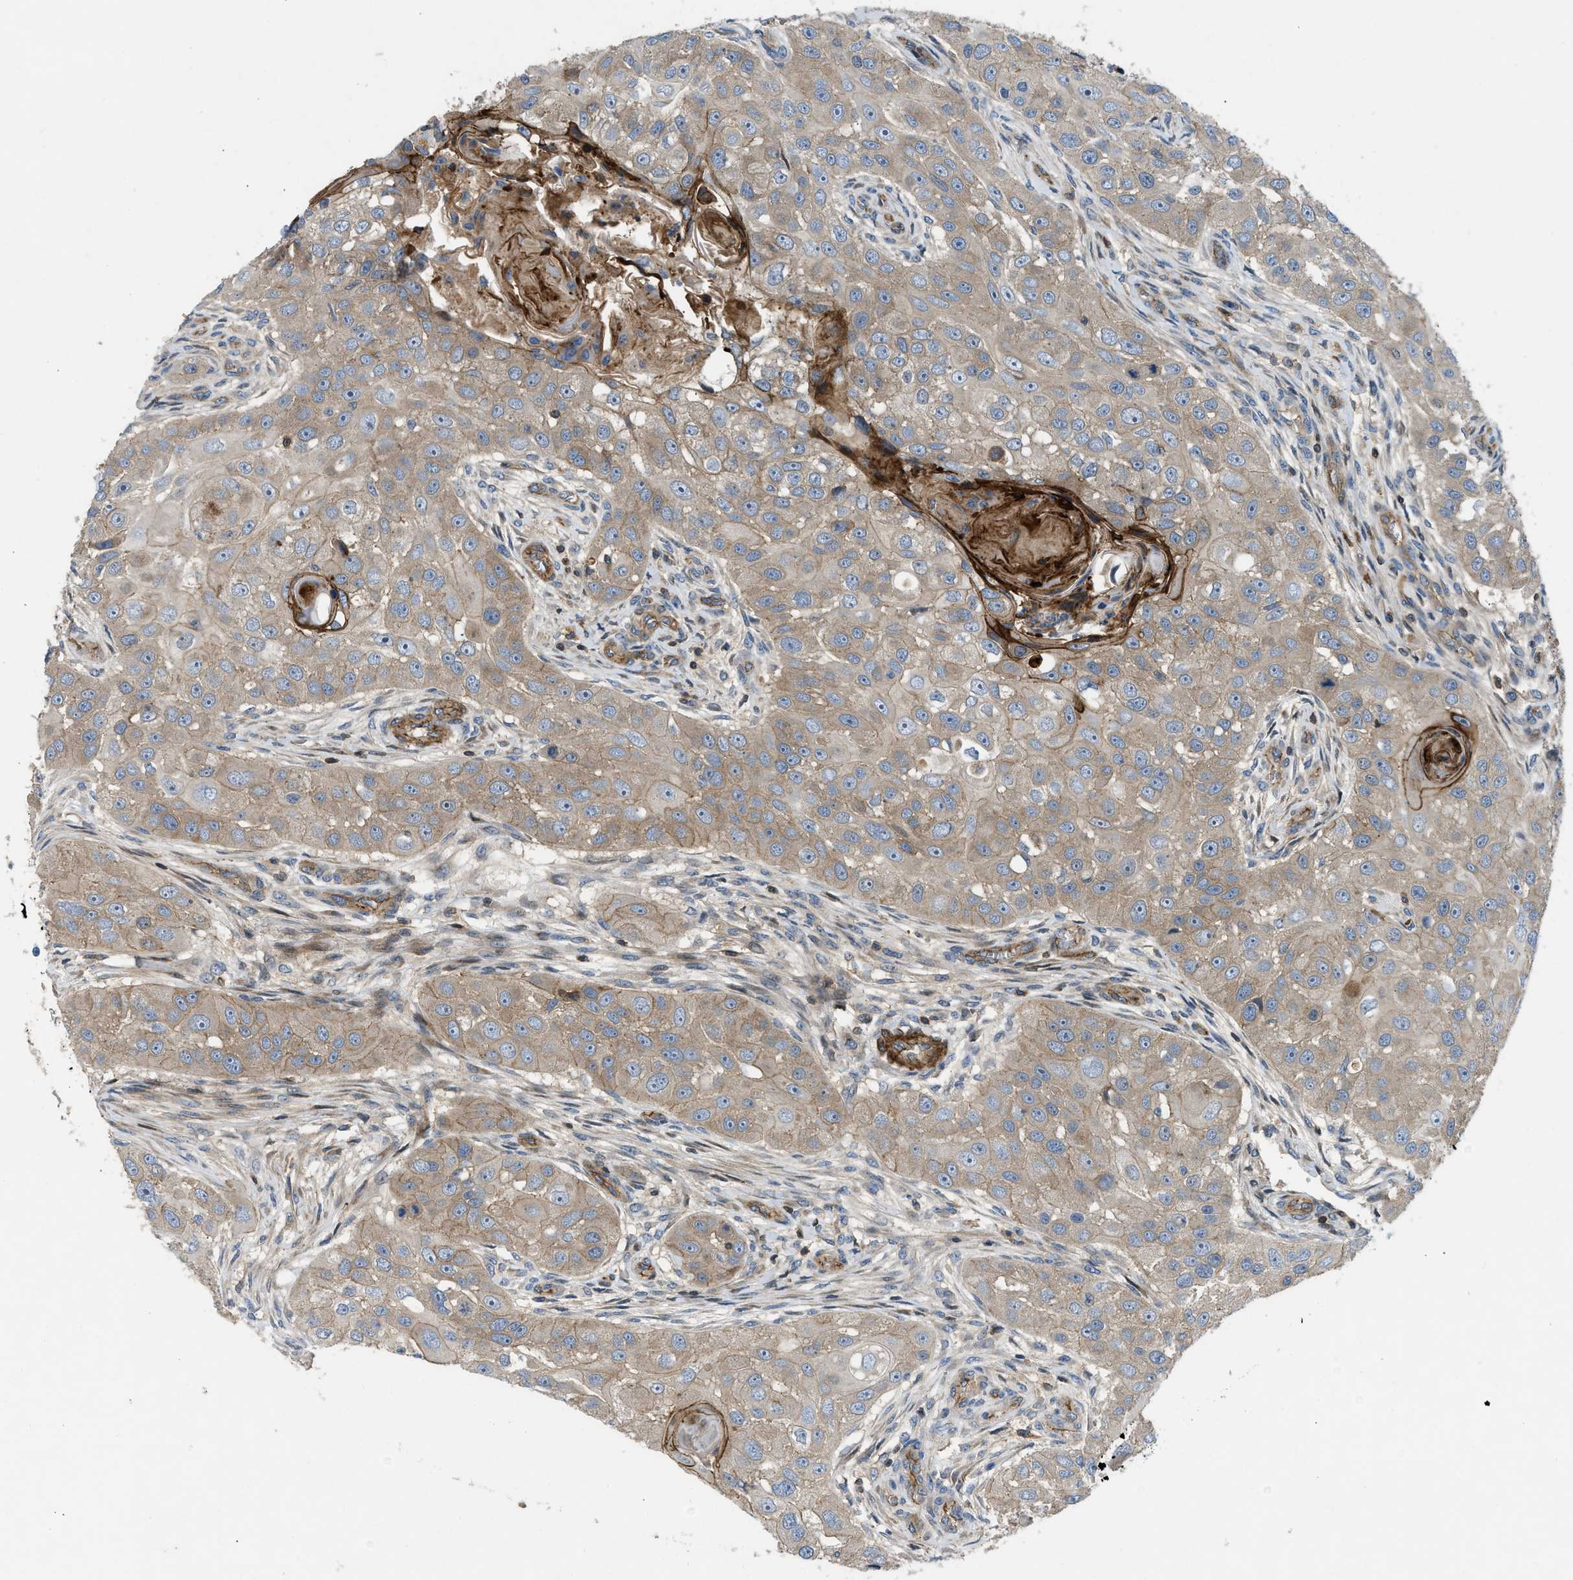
{"staining": {"intensity": "moderate", "quantity": ">75%", "location": "cytoplasmic/membranous"}, "tissue": "head and neck cancer", "cell_type": "Tumor cells", "image_type": "cancer", "snomed": [{"axis": "morphology", "description": "Normal tissue, NOS"}, {"axis": "morphology", "description": "Squamous cell carcinoma, NOS"}, {"axis": "topography", "description": "Skeletal muscle"}, {"axis": "topography", "description": "Head-Neck"}], "caption": "Immunohistochemistry (IHC) image of human squamous cell carcinoma (head and neck) stained for a protein (brown), which demonstrates medium levels of moderate cytoplasmic/membranous expression in approximately >75% of tumor cells.", "gene": "NYNRIN", "patient": {"sex": "male", "age": 51}}